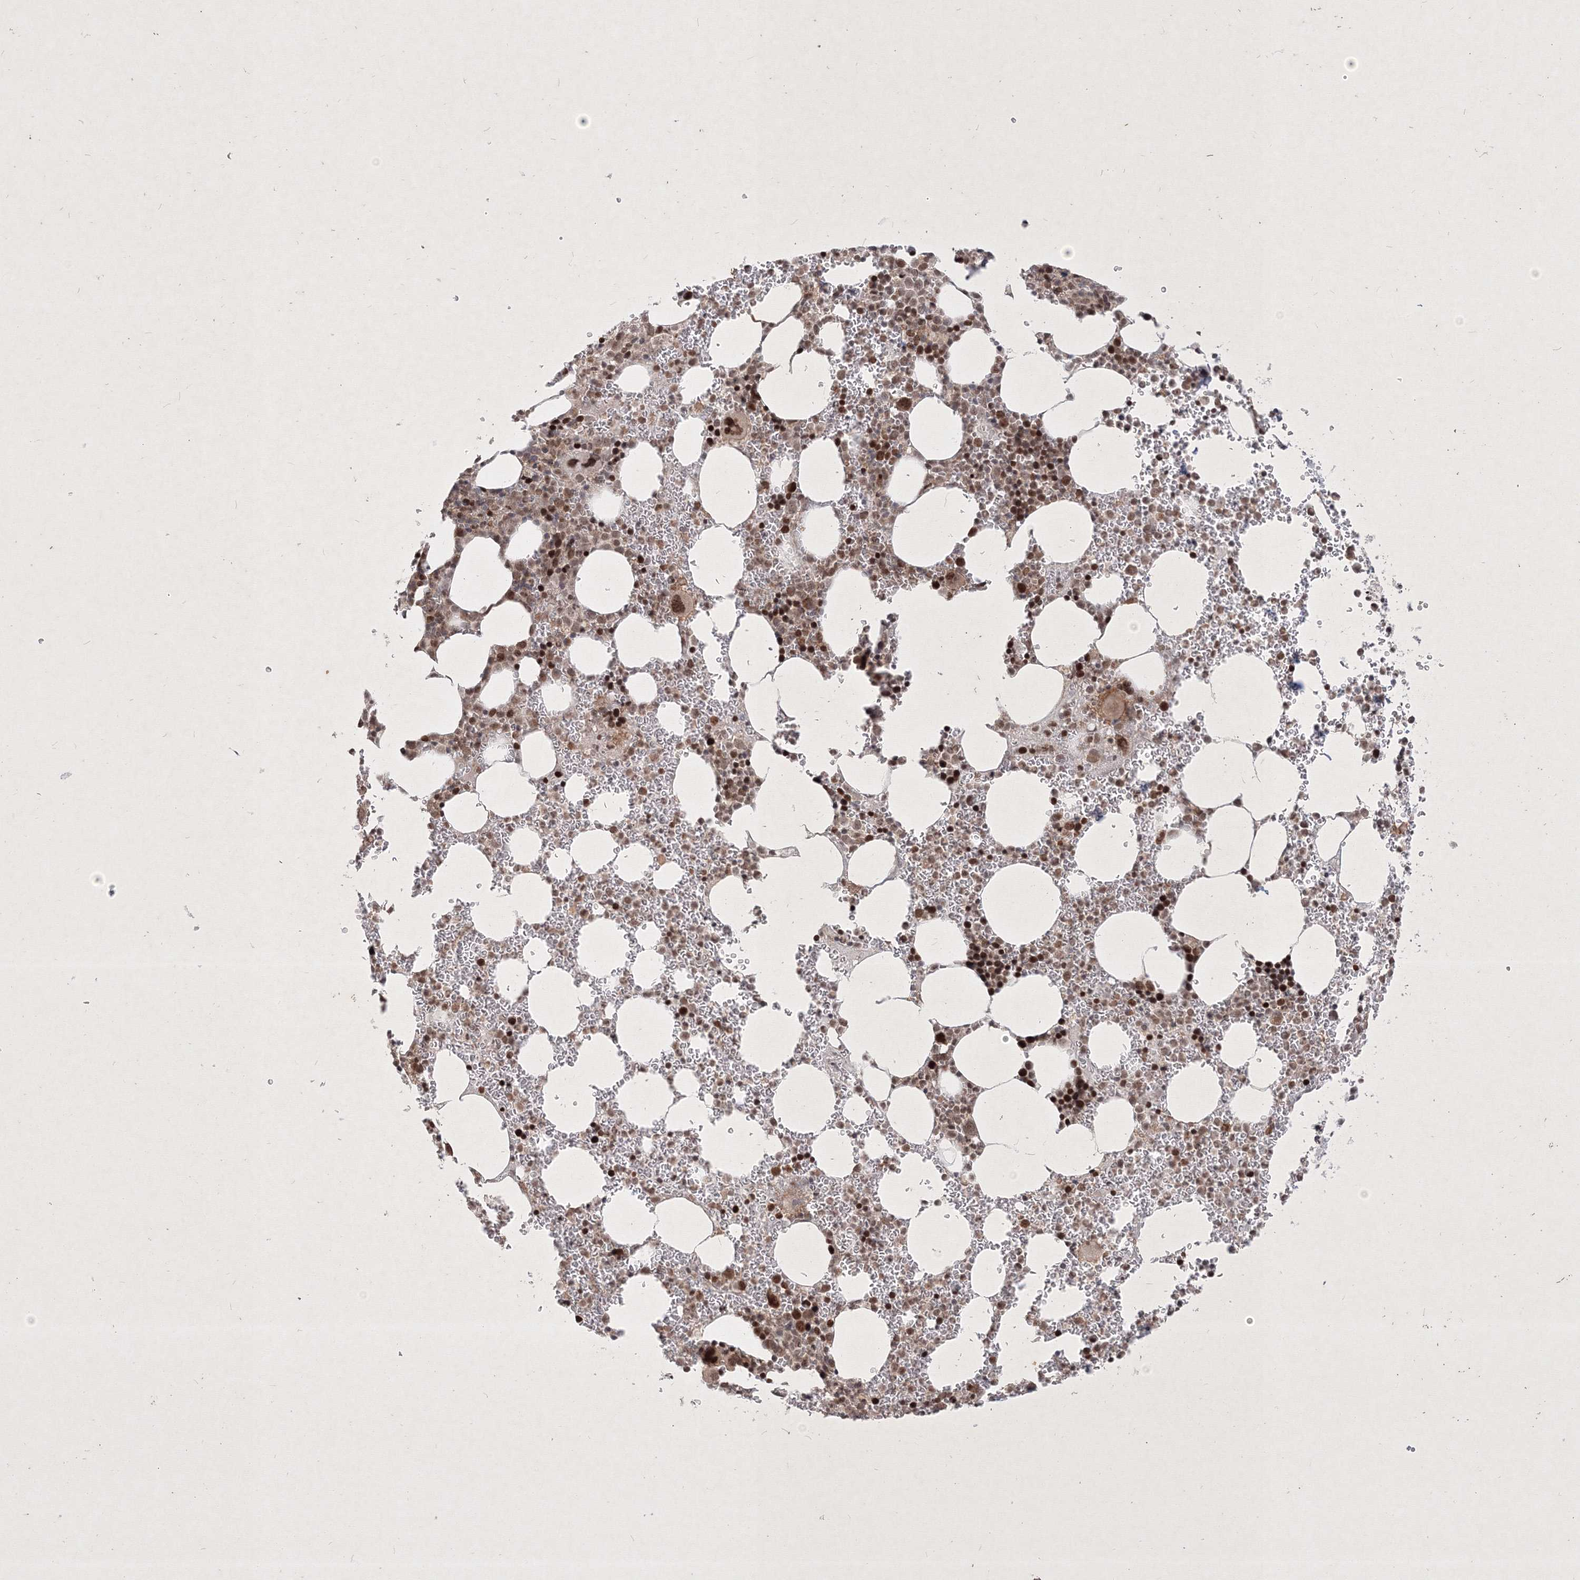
{"staining": {"intensity": "moderate", "quantity": ">75%", "location": "cytoplasmic/membranous,nuclear"}, "tissue": "bone marrow", "cell_type": "Hematopoietic cells", "image_type": "normal", "snomed": [{"axis": "morphology", "description": "Normal tissue, NOS"}, {"axis": "topography", "description": "Bone marrow"}], "caption": "Hematopoietic cells demonstrate medium levels of moderate cytoplasmic/membranous,nuclear expression in approximately >75% of cells in normal bone marrow.", "gene": "TAB1", "patient": {"sex": "female", "age": 78}}